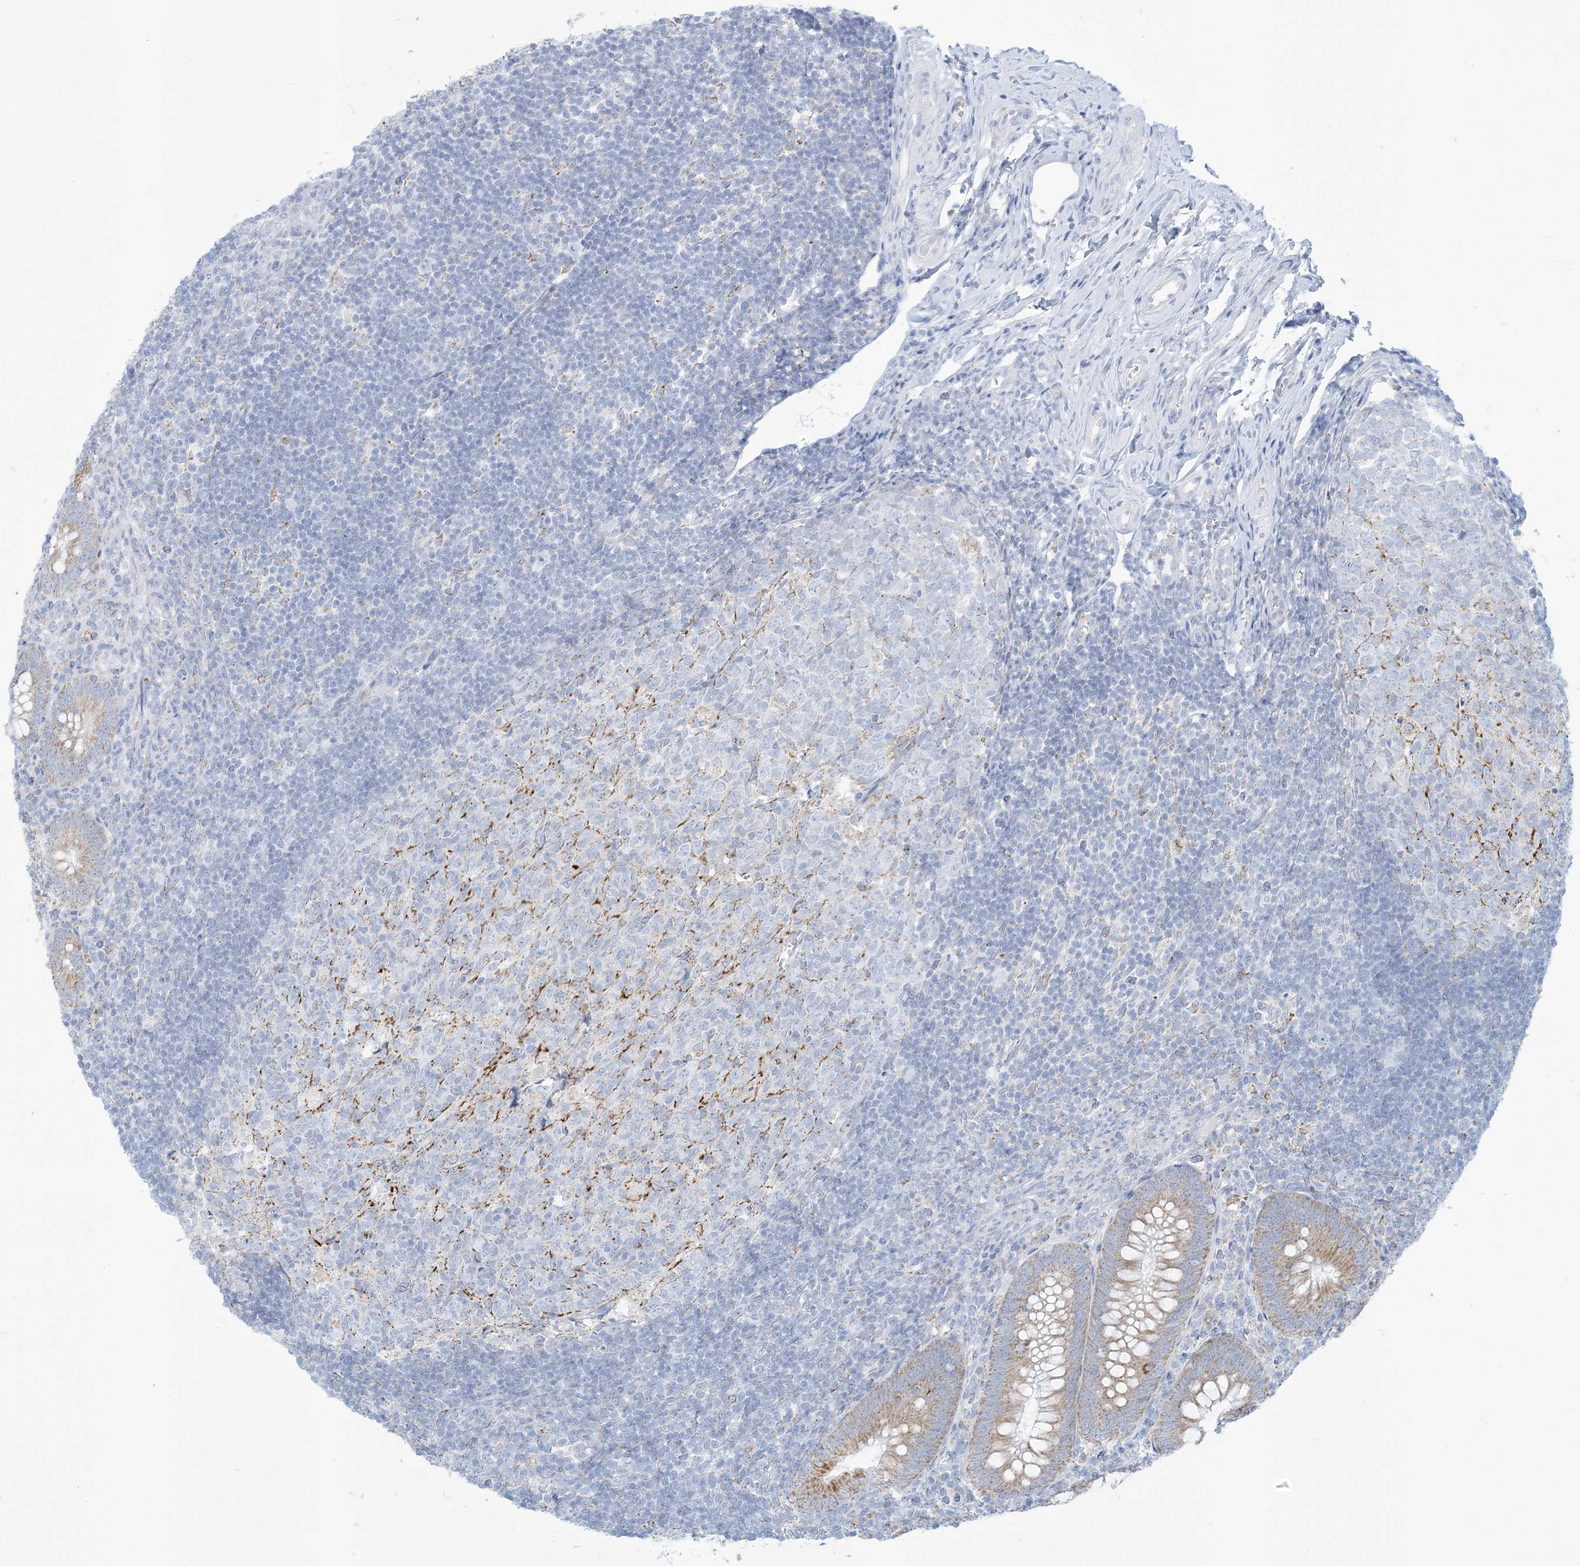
{"staining": {"intensity": "moderate", "quantity": ">75%", "location": "cytoplasmic/membranous"}, "tissue": "appendix", "cell_type": "Glandular cells", "image_type": "normal", "snomed": [{"axis": "morphology", "description": "Normal tissue, NOS"}, {"axis": "topography", "description": "Appendix"}], "caption": "Immunohistochemical staining of unremarkable human appendix reveals moderate cytoplasmic/membranous protein positivity in about >75% of glandular cells. Immunohistochemistry (ihc) stains the protein in brown and the nuclei are stained blue.", "gene": "ZDHHC4", "patient": {"sex": "male", "age": 14}}